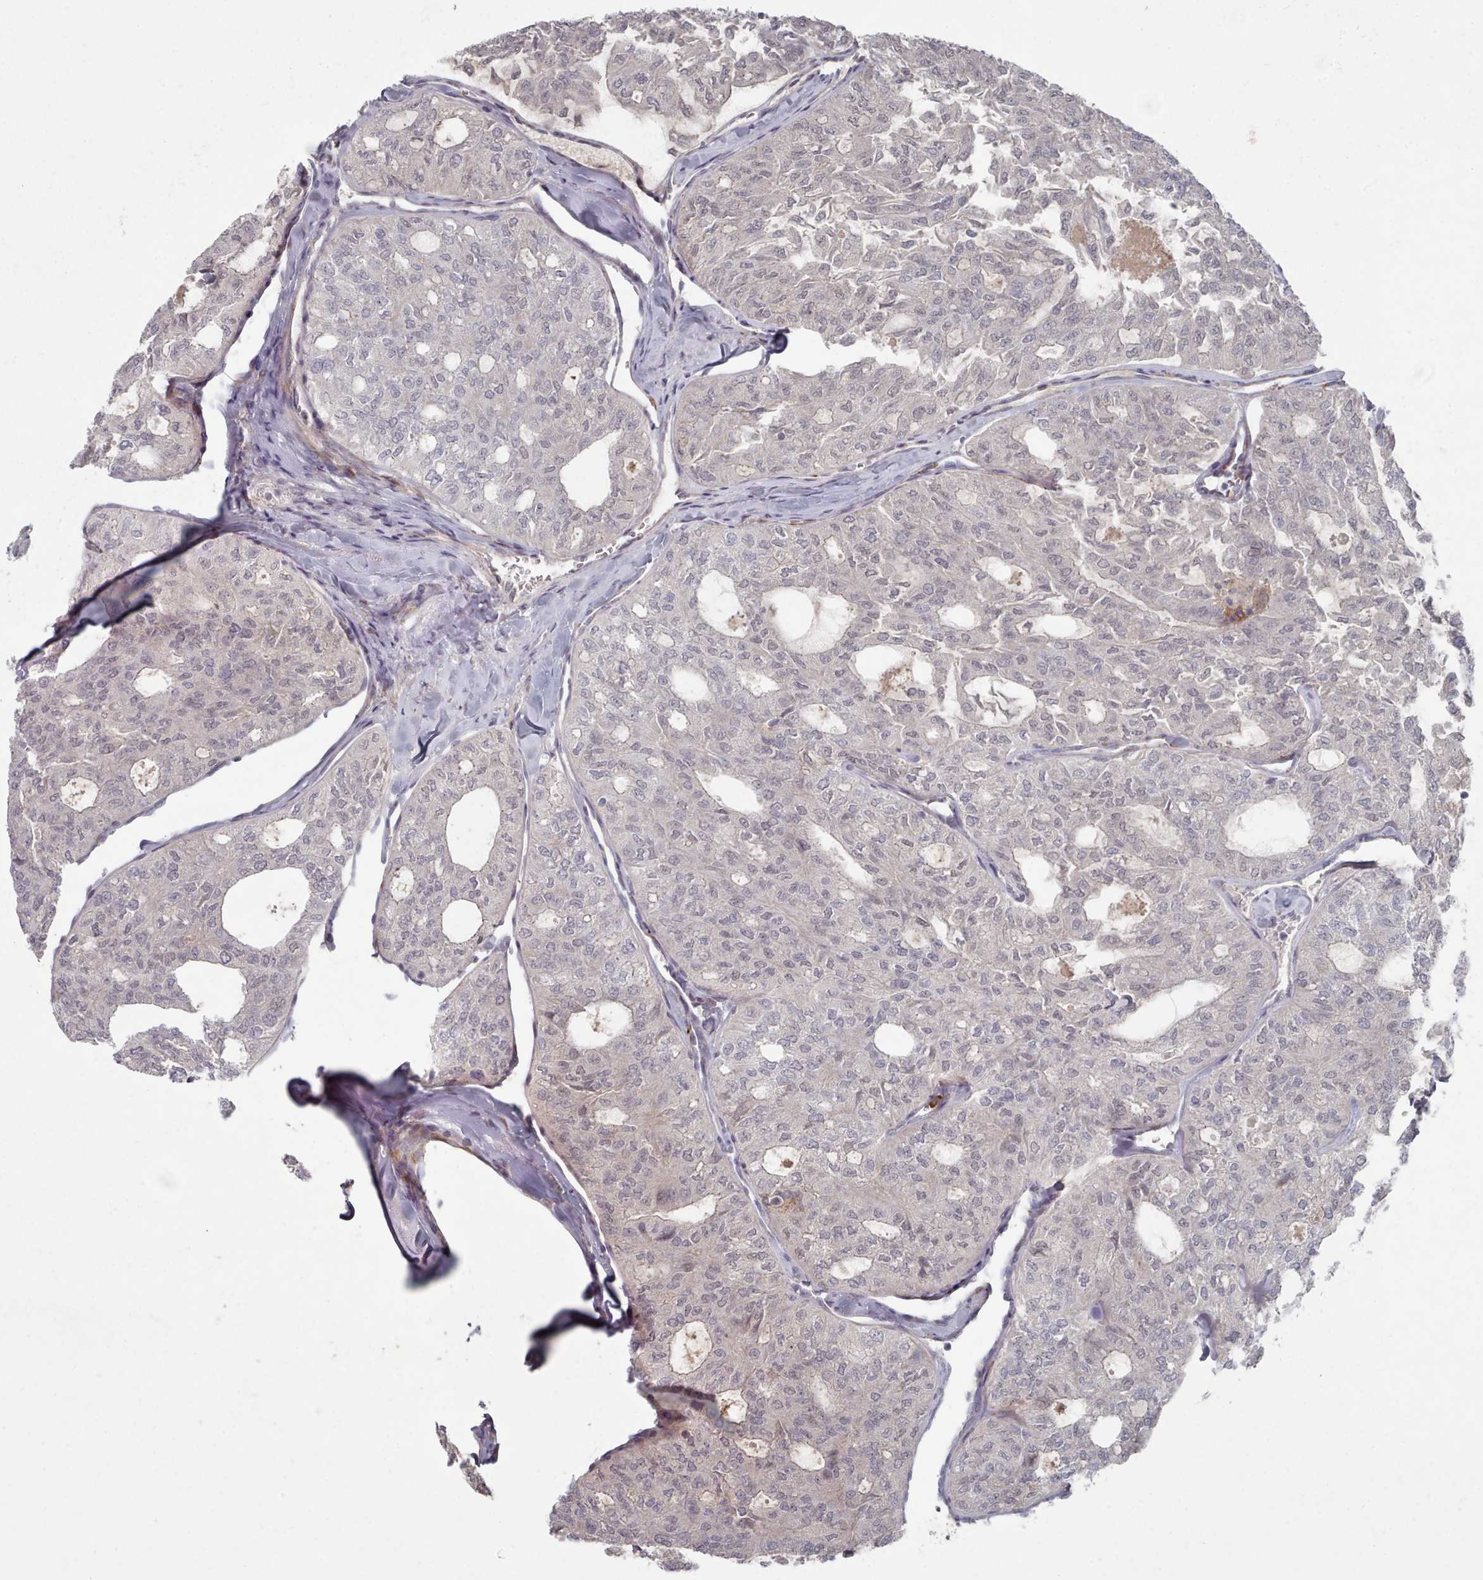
{"staining": {"intensity": "negative", "quantity": "none", "location": "none"}, "tissue": "thyroid cancer", "cell_type": "Tumor cells", "image_type": "cancer", "snomed": [{"axis": "morphology", "description": "Follicular adenoma carcinoma, NOS"}, {"axis": "topography", "description": "Thyroid gland"}], "caption": "Human follicular adenoma carcinoma (thyroid) stained for a protein using immunohistochemistry (IHC) displays no staining in tumor cells.", "gene": "COL8A2", "patient": {"sex": "male", "age": 75}}